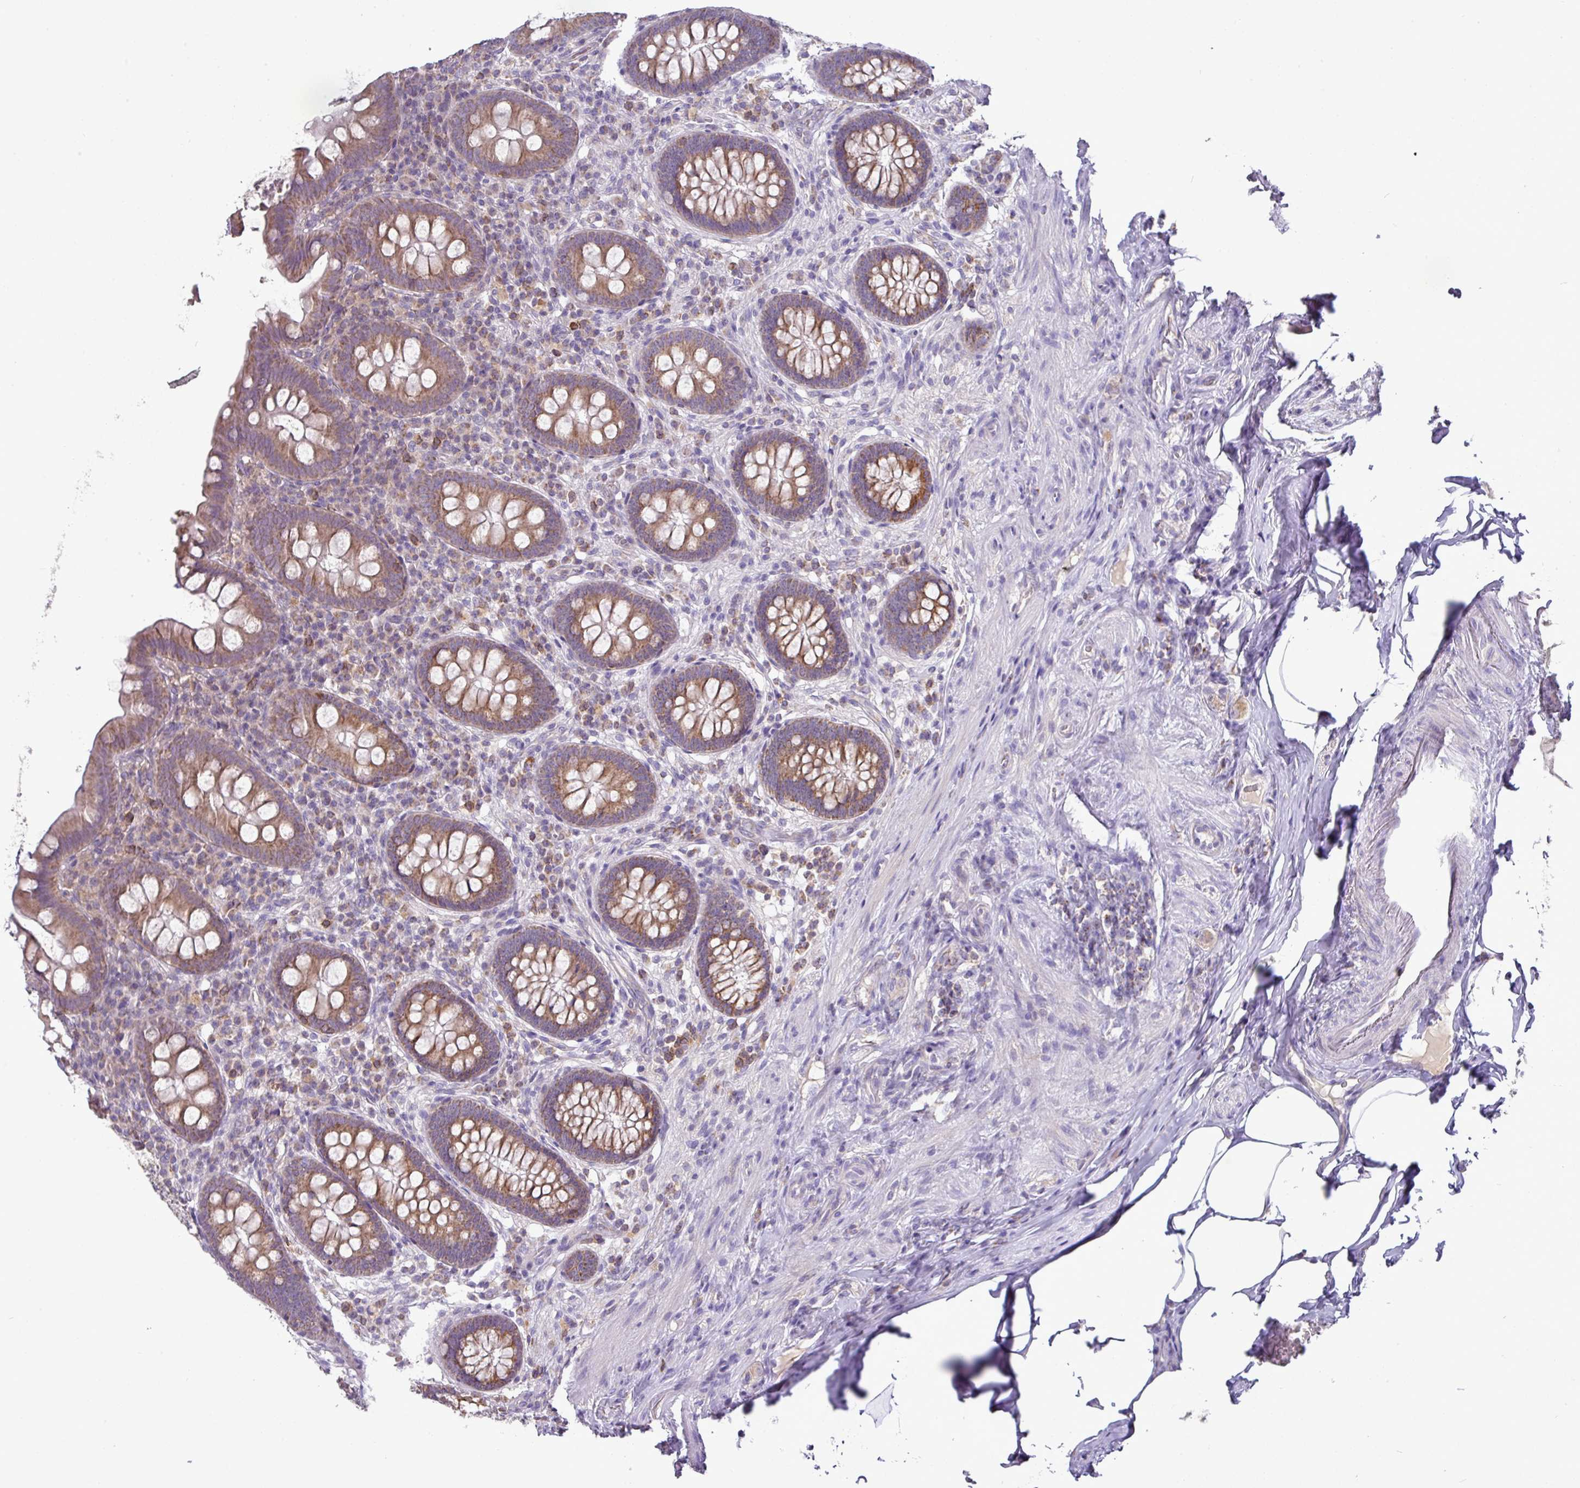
{"staining": {"intensity": "moderate", "quantity": ">75%", "location": "cytoplasmic/membranous"}, "tissue": "appendix", "cell_type": "Glandular cells", "image_type": "normal", "snomed": [{"axis": "morphology", "description": "Normal tissue, NOS"}, {"axis": "topography", "description": "Appendix"}], "caption": "This histopathology image displays IHC staining of benign human appendix, with medium moderate cytoplasmic/membranous staining in about >75% of glandular cells.", "gene": "TRAPPC1", "patient": {"sex": "male", "age": 71}}